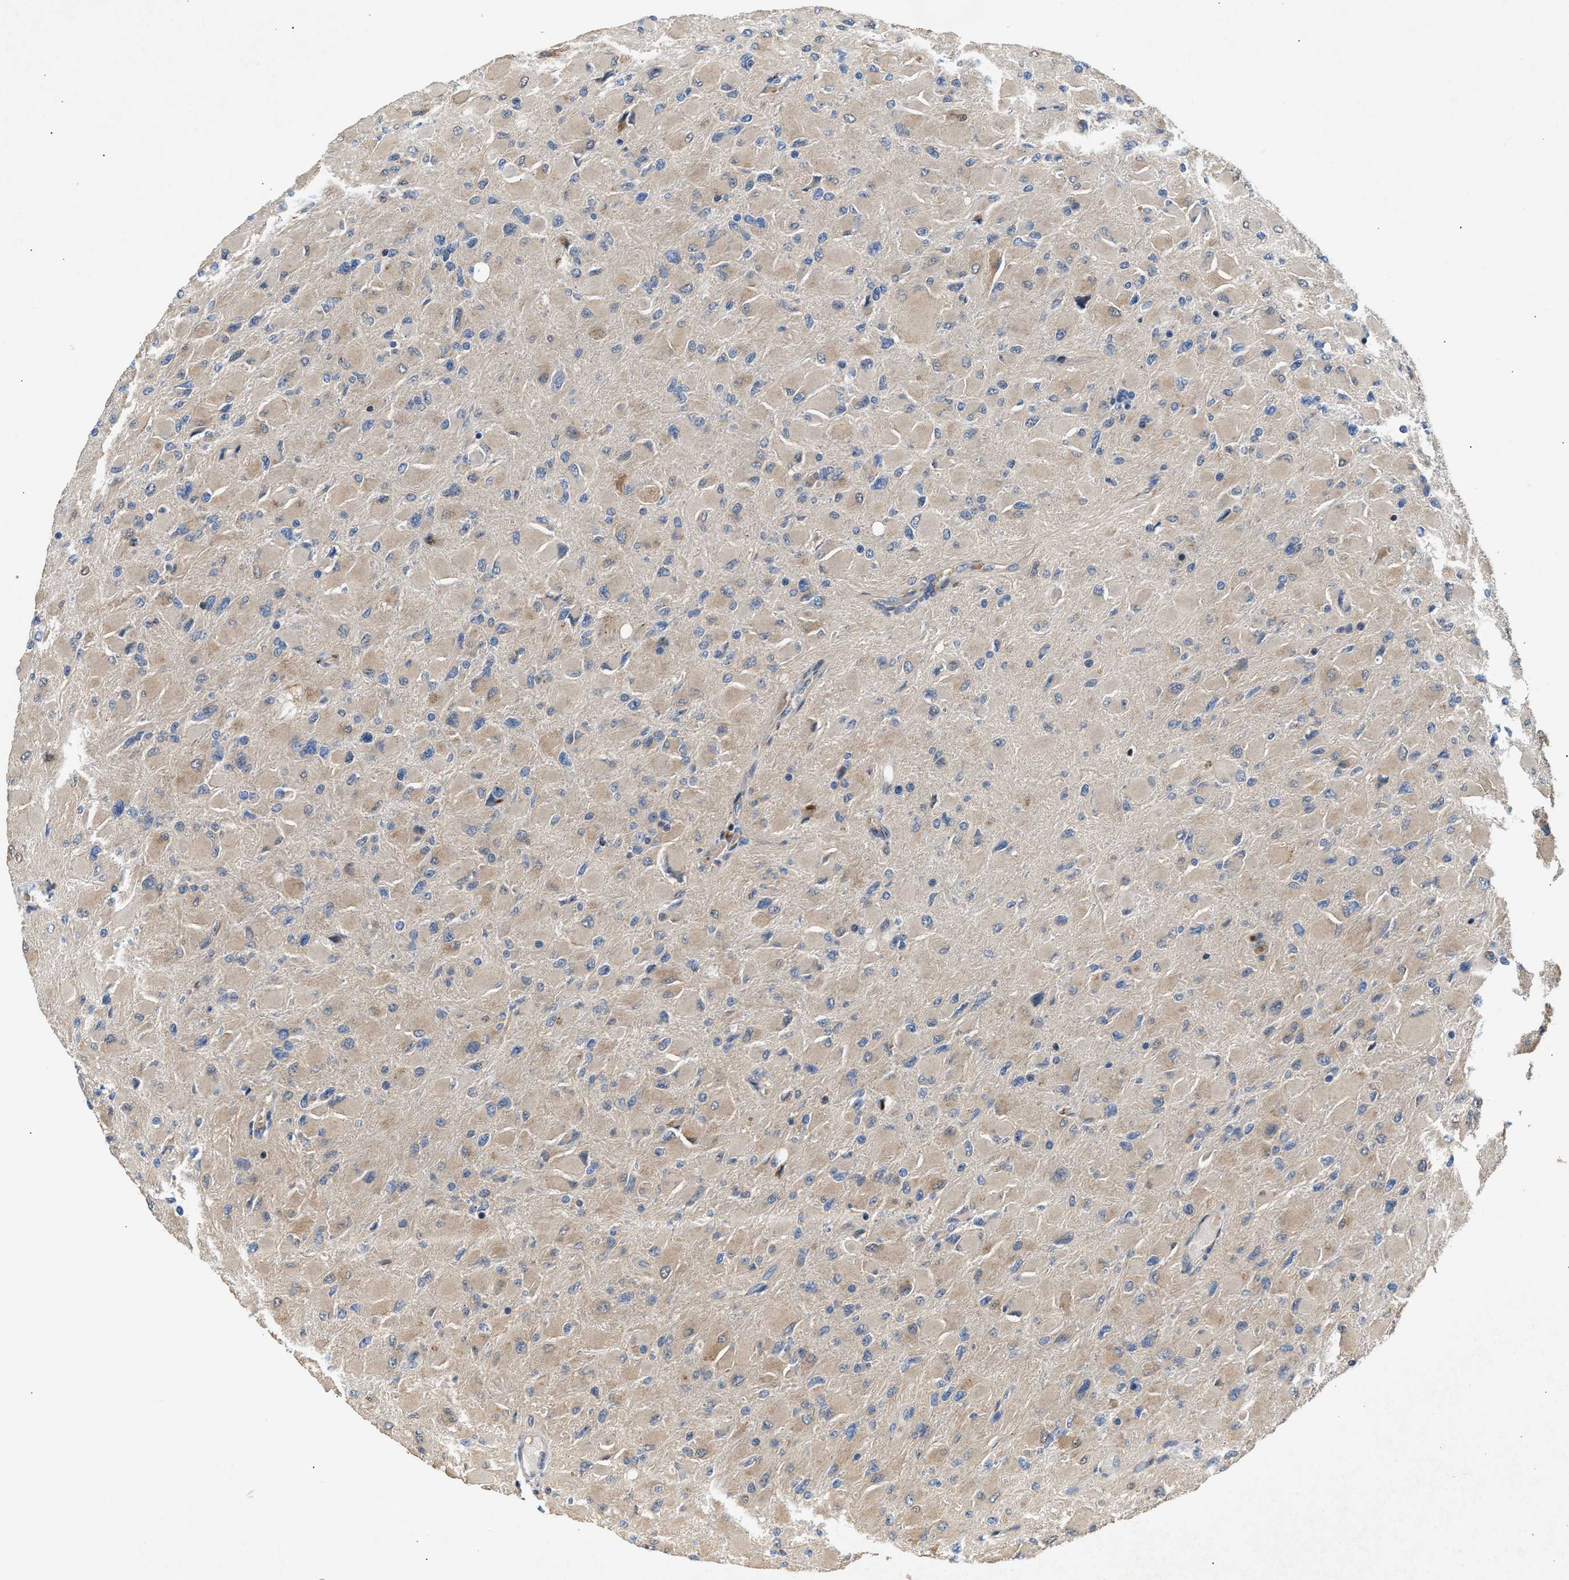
{"staining": {"intensity": "weak", "quantity": "25%-75%", "location": "cytoplasmic/membranous"}, "tissue": "glioma", "cell_type": "Tumor cells", "image_type": "cancer", "snomed": [{"axis": "morphology", "description": "Glioma, malignant, High grade"}, {"axis": "topography", "description": "Cerebral cortex"}], "caption": "Approximately 25%-75% of tumor cells in human glioma demonstrate weak cytoplasmic/membranous protein positivity as visualized by brown immunohistochemical staining.", "gene": "CHUK", "patient": {"sex": "female", "age": 36}}